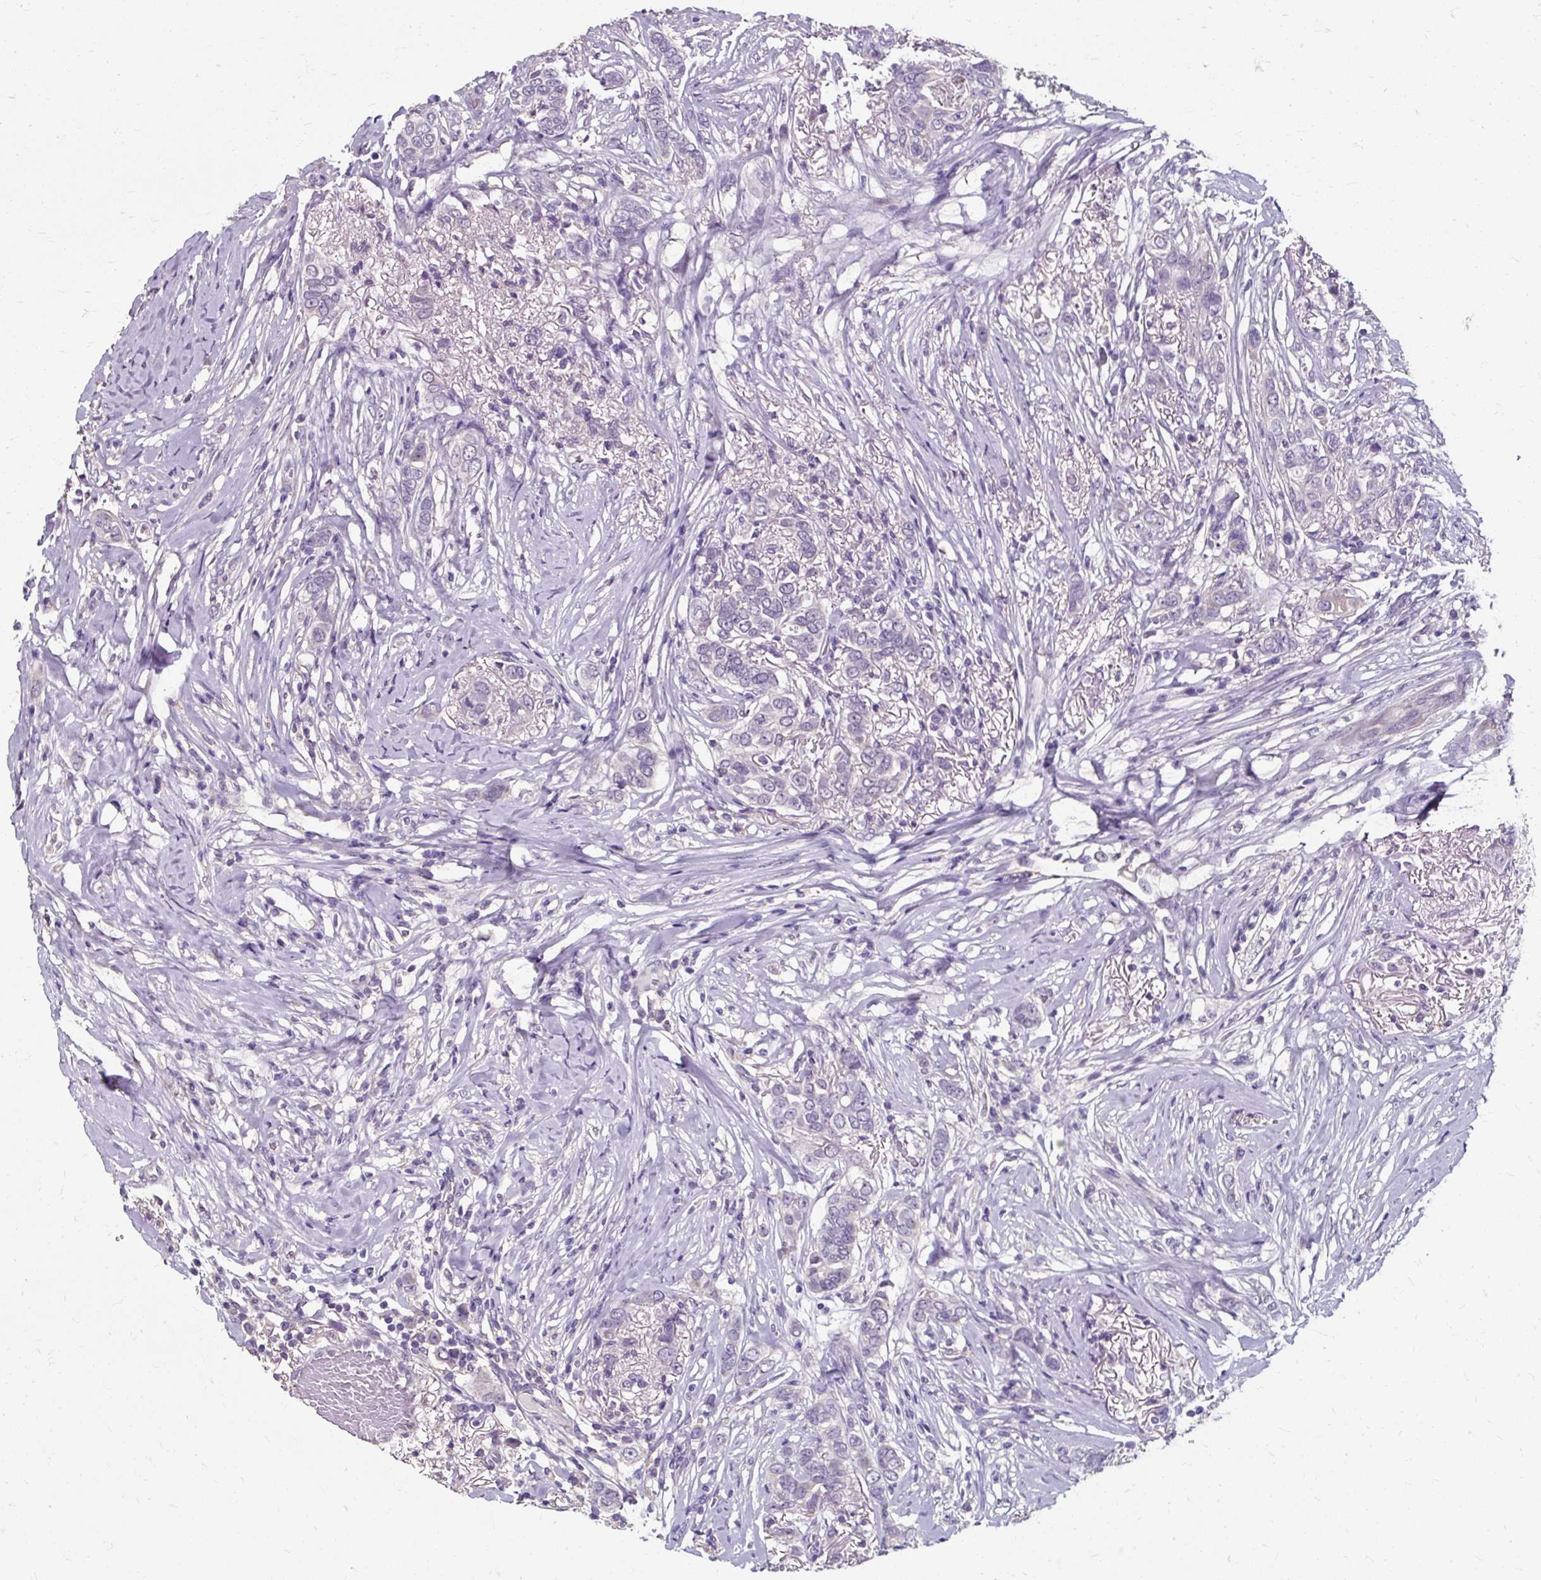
{"staining": {"intensity": "negative", "quantity": "none", "location": "none"}, "tissue": "breast cancer", "cell_type": "Tumor cells", "image_type": "cancer", "snomed": [{"axis": "morphology", "description": "Lobular carcinoma"}, {"axis": "topography", "description": "Breast"}], "caption": "Immunohistochemistry micrograph of neoplastic tissue: breast cancer stained with DAB shows no significant protein expression in tumor cells. (DAB immunohistochemistry (IHC) visualized using brightfield microscopy, high magnification).", "gene": "KLHL24", "patient": {"sex": "female", "age": 51}}